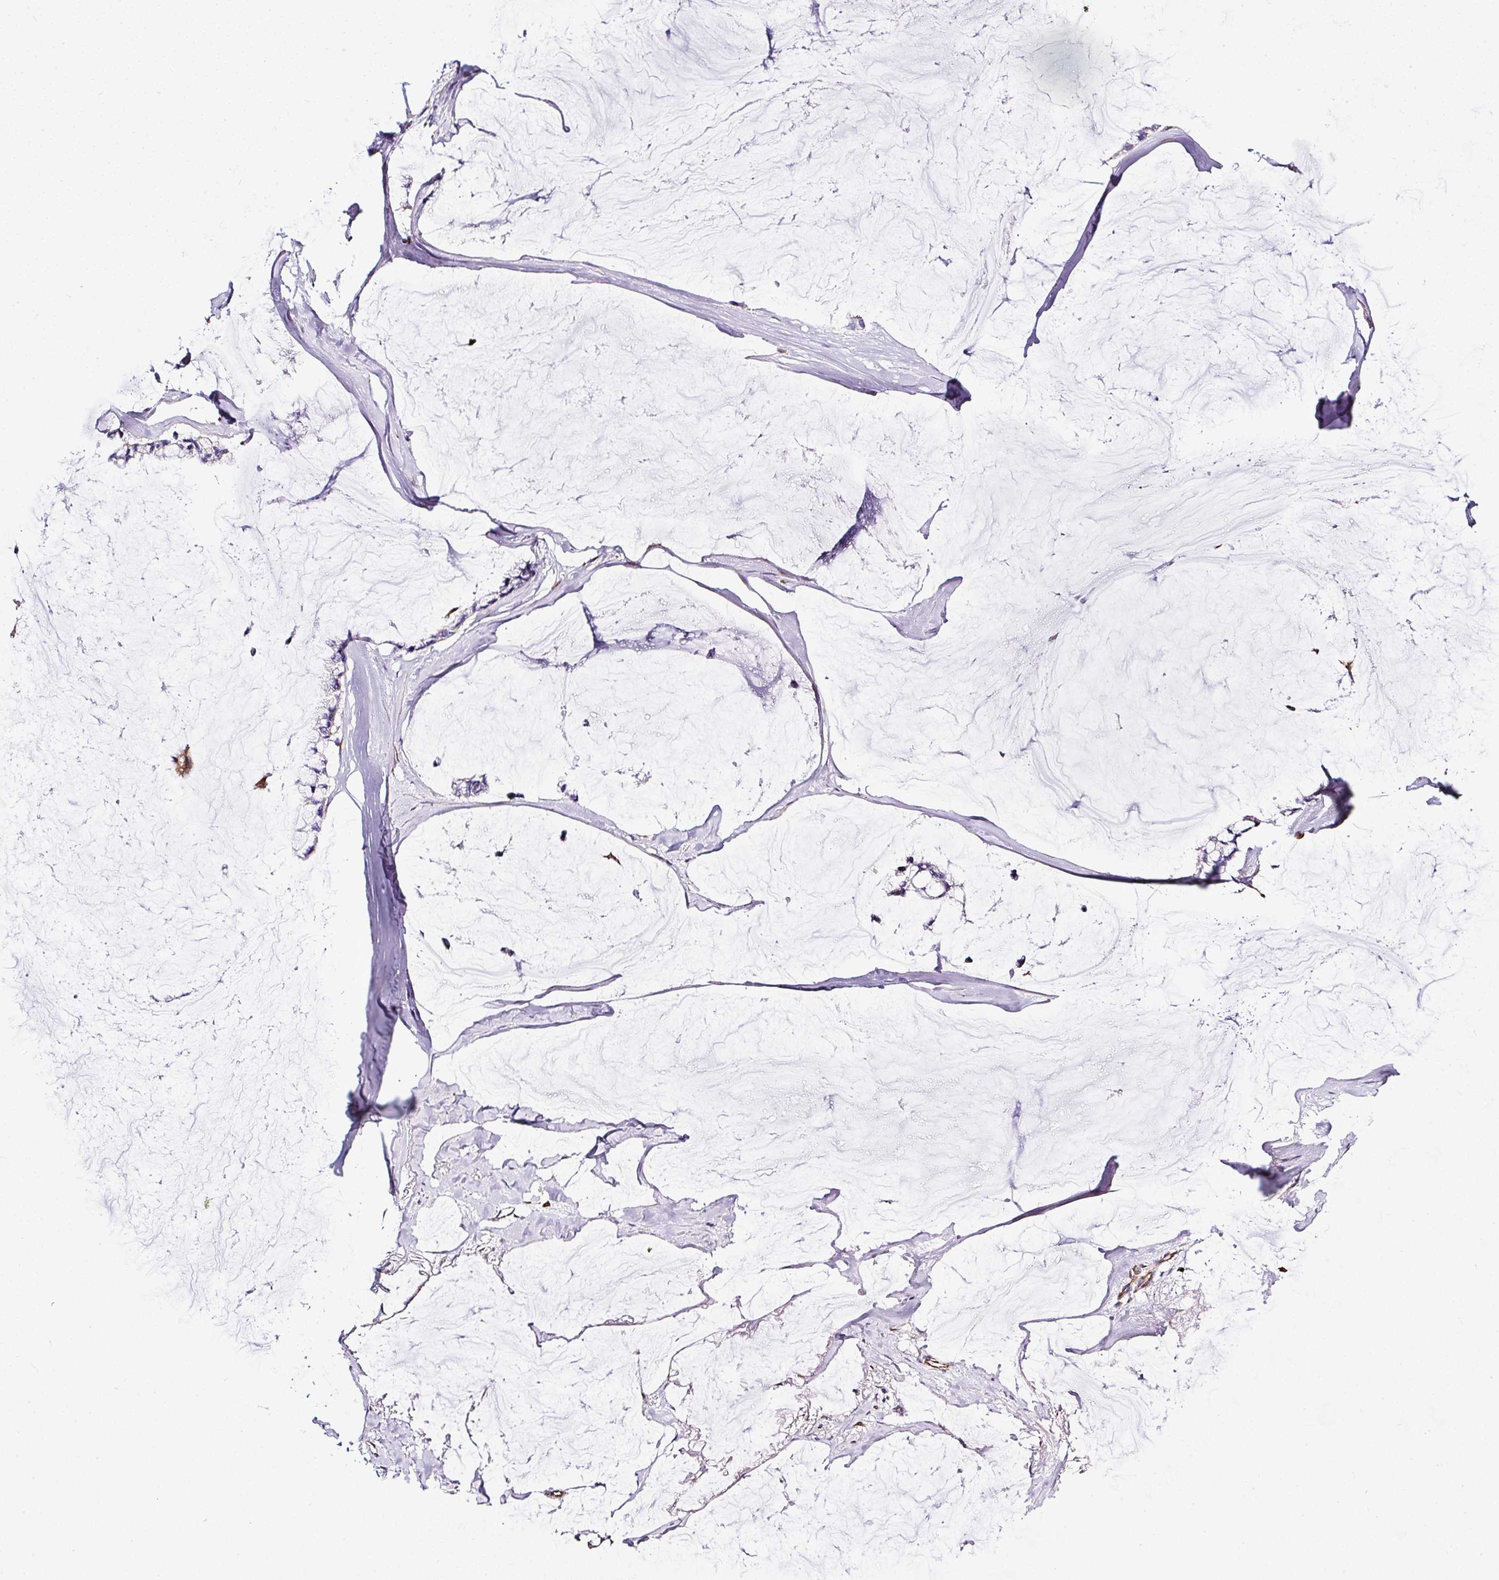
{"staining": {"intensity": "negative", "quantity": "none", "location": "none"}, "tissue": "ovarian cancer", "cell_type": "Tumor cells", "image_type": "cancer", "snomed": [{"axis": "morphology", "description": "Cystadenocarcinoma, mucinous, NOS"}, {"axis": "topography", "description": "Ovary"}], "caption": "Protein analysis of mucinous cystadenocarcinoma (ovarian) displays no significant expression in tumor cells. (DAB immunohistochemistry (IHC), high magnification).", "gene": "PLS1", "patient": {"sex": "female", "age": 39}}